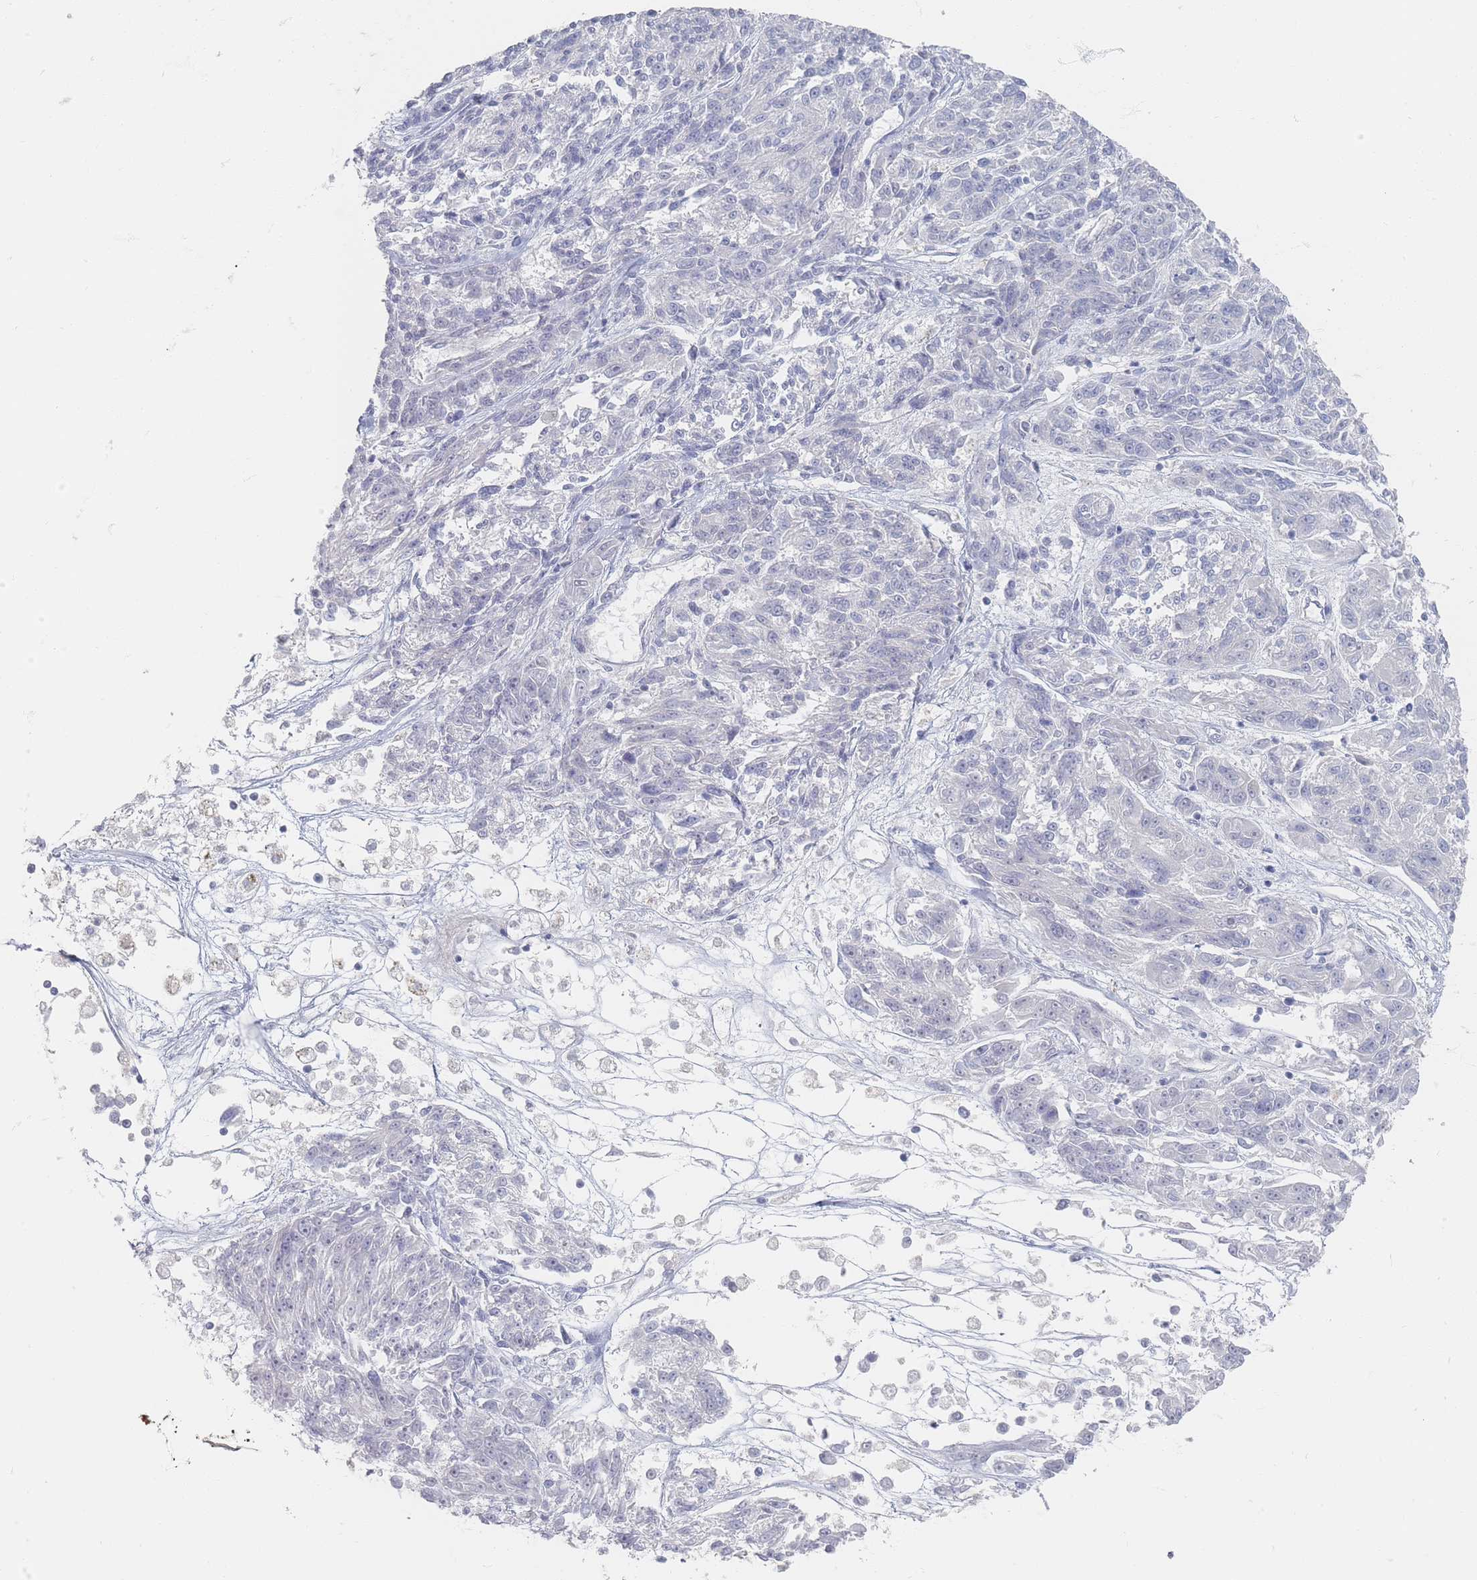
{"staining": {"intensity": "negative", "quantity": "none", "location": "none"}, "tissue": "melanoma", "cell_type": "Tumor cells", "image_type": "cancer", "snomed": [{"axis": "morphology", "description": "Malignant melanoma, NOS"}, {"axis": "topography", "description": "Skin"}], "caption": "This micrograph is of melanoma stained with immunohistochemistry to label a protein in brown with the nuclei are counter-stained blue. There is no staining in tumor cells. (DAB (3,3'-diaminobenzidine) immunohistochemistry with hematoxylin counter stain).", "gene": "CD37", "patient": {"sex": "male", "age": 53}}